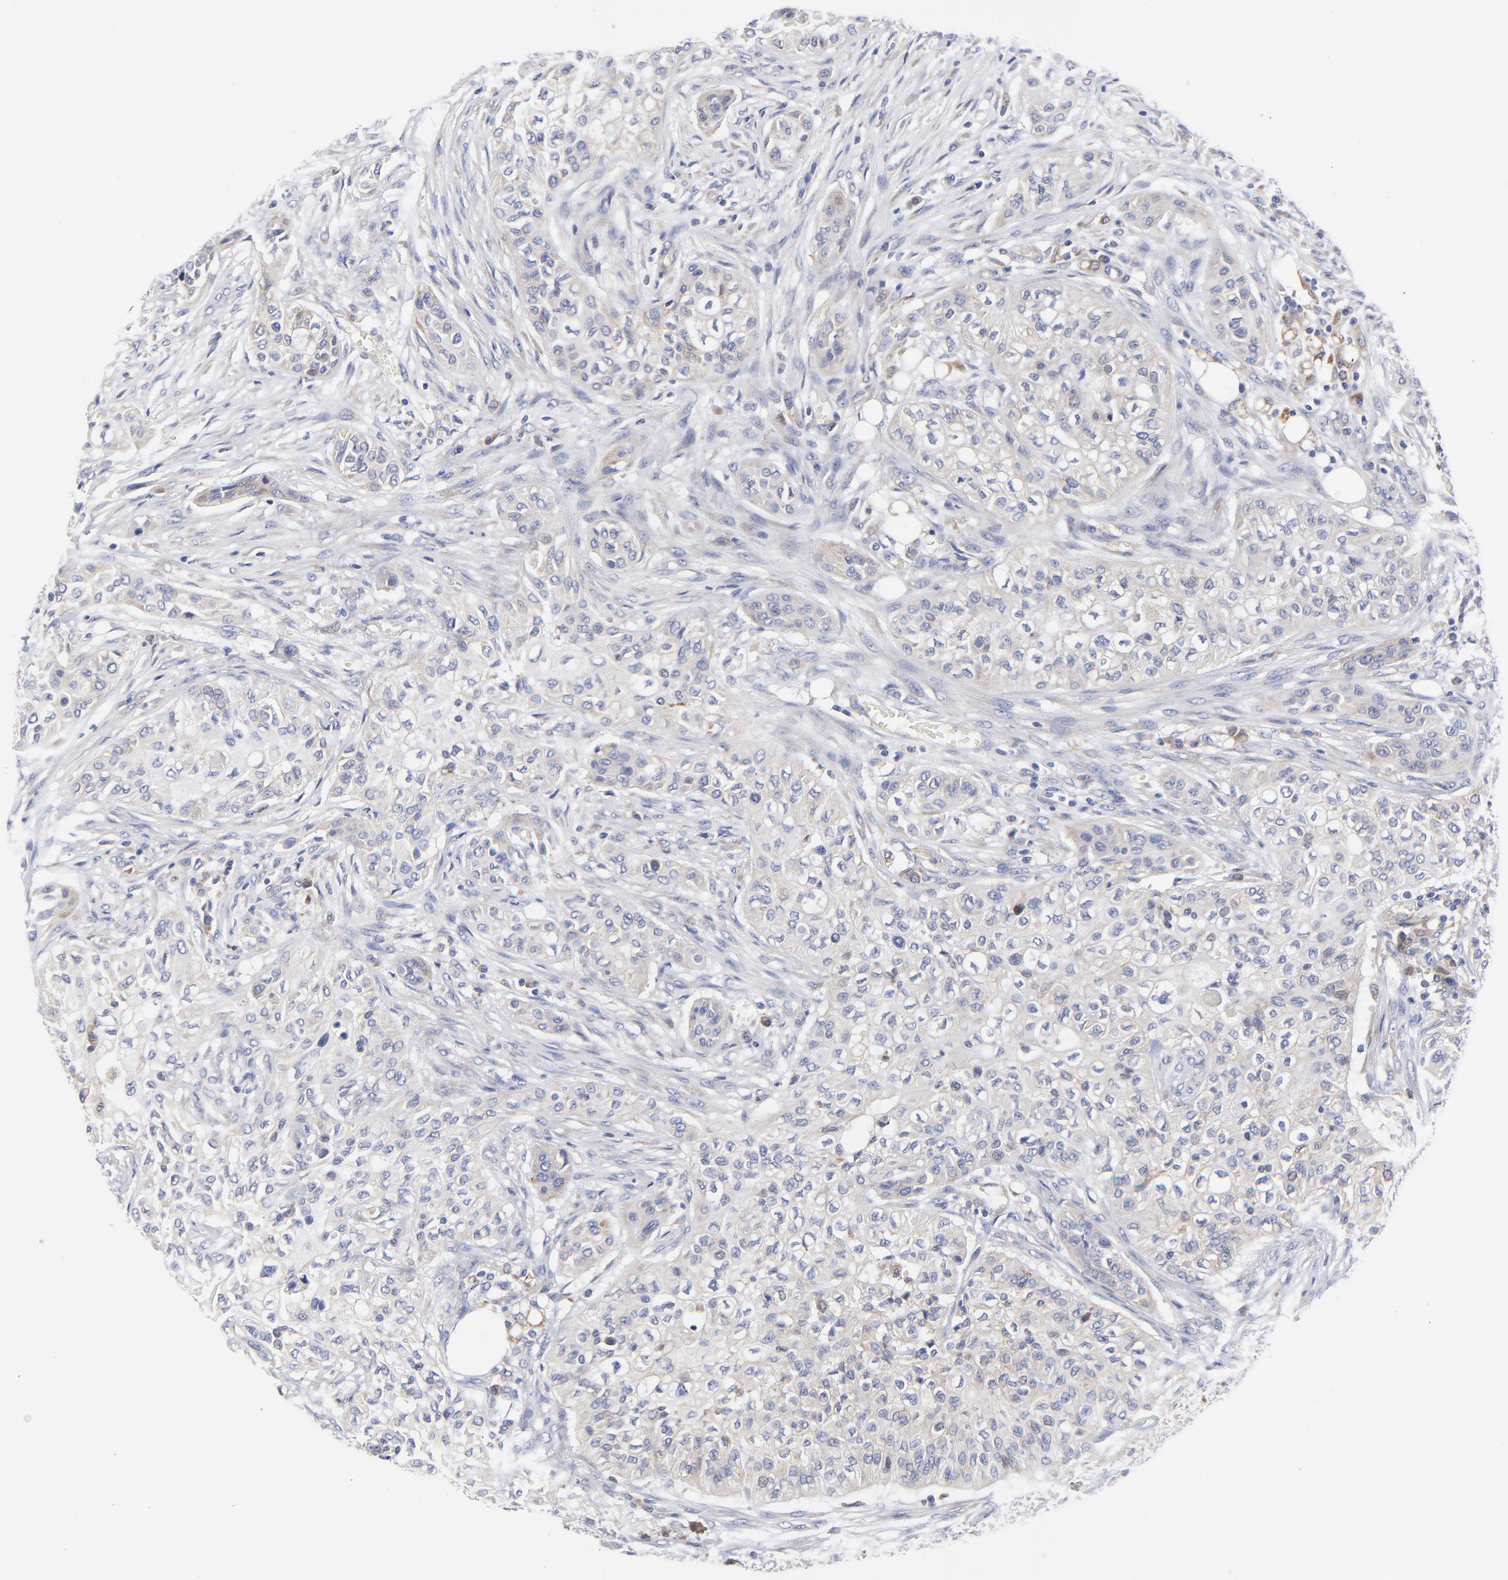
{"staining": {"intensity": "weak", "quantity": "<25%", "location": "cytoplasmic/membranous"}, "tissue": "urothelial cancer", "cell_type": "Tumor cells", "image_type": "cancer", "snomed": [{"axis": "morphology", "description": "Urothelial carcinoma, High grade"}, {"axis": "topography", "description": "Urinary bladder"}], "caption": "This is an immunohistochemistry (IHC) photomicrograph of high-grade urothelial carcinoma. There is no expression in tumor cells.", "gene": "MOSPD2", "patient": {"sex": "male", "age": 74}}